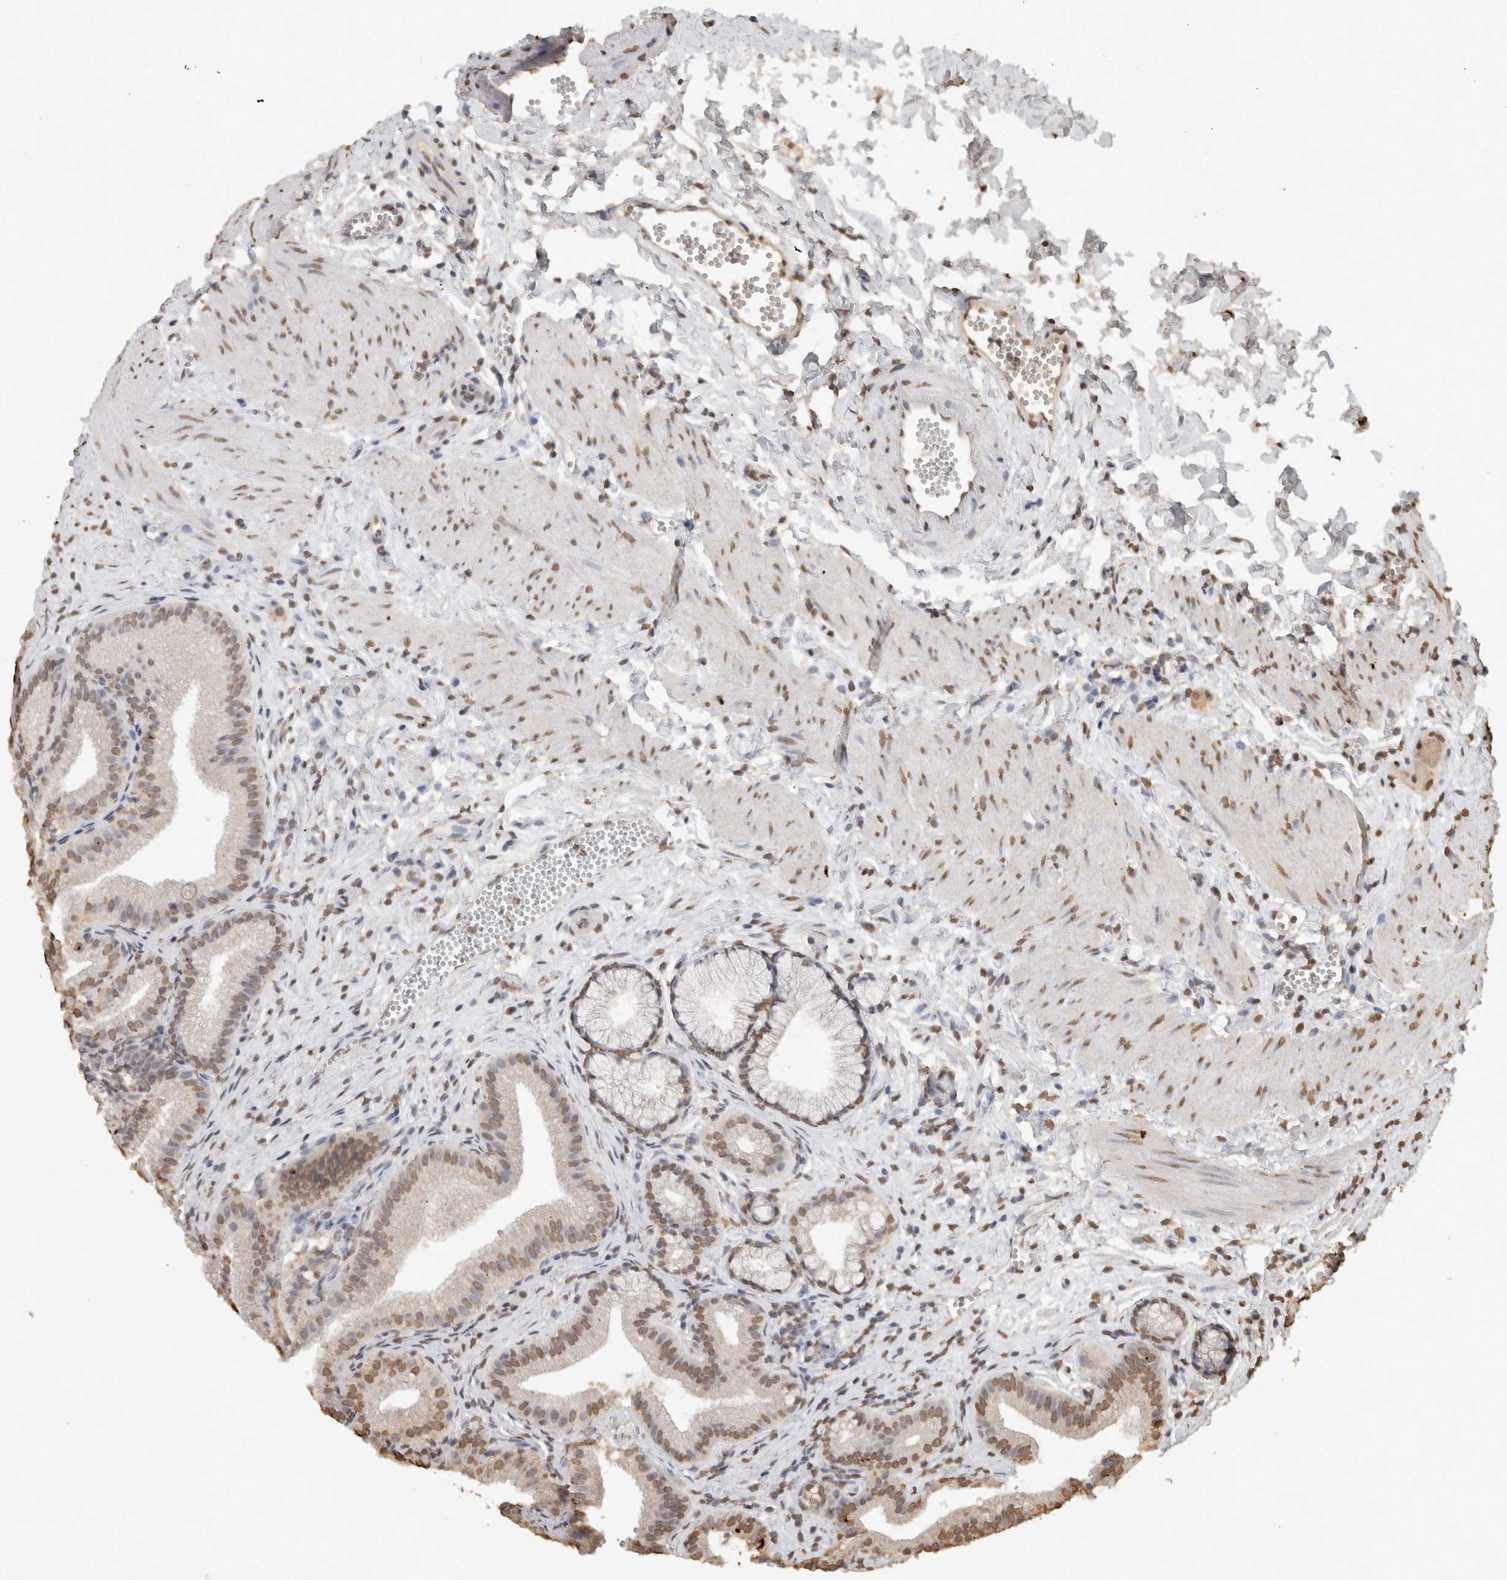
{"staining": {"intensity": "moderate", "quantity": ">75%", "location": "nuclear"}, "tissue": "gallbladder", "cell_type": "Glandular cells", "image_type": "normal", "snomed": [{"axis": "morphology", "description": "Normal tissue, NOS"}, {"axis": "topography", "description": "Gallbladder"}], "caption": "The histopathology image exhibits a brown stain indicating the presence of a protein in the nuclear of glandular cells in gallbladder. (brown staining indicates protein expression, while blue staining denotes nuclei).", "gene": "HAND2", "patient": {"sex": "male", "age": 38}}